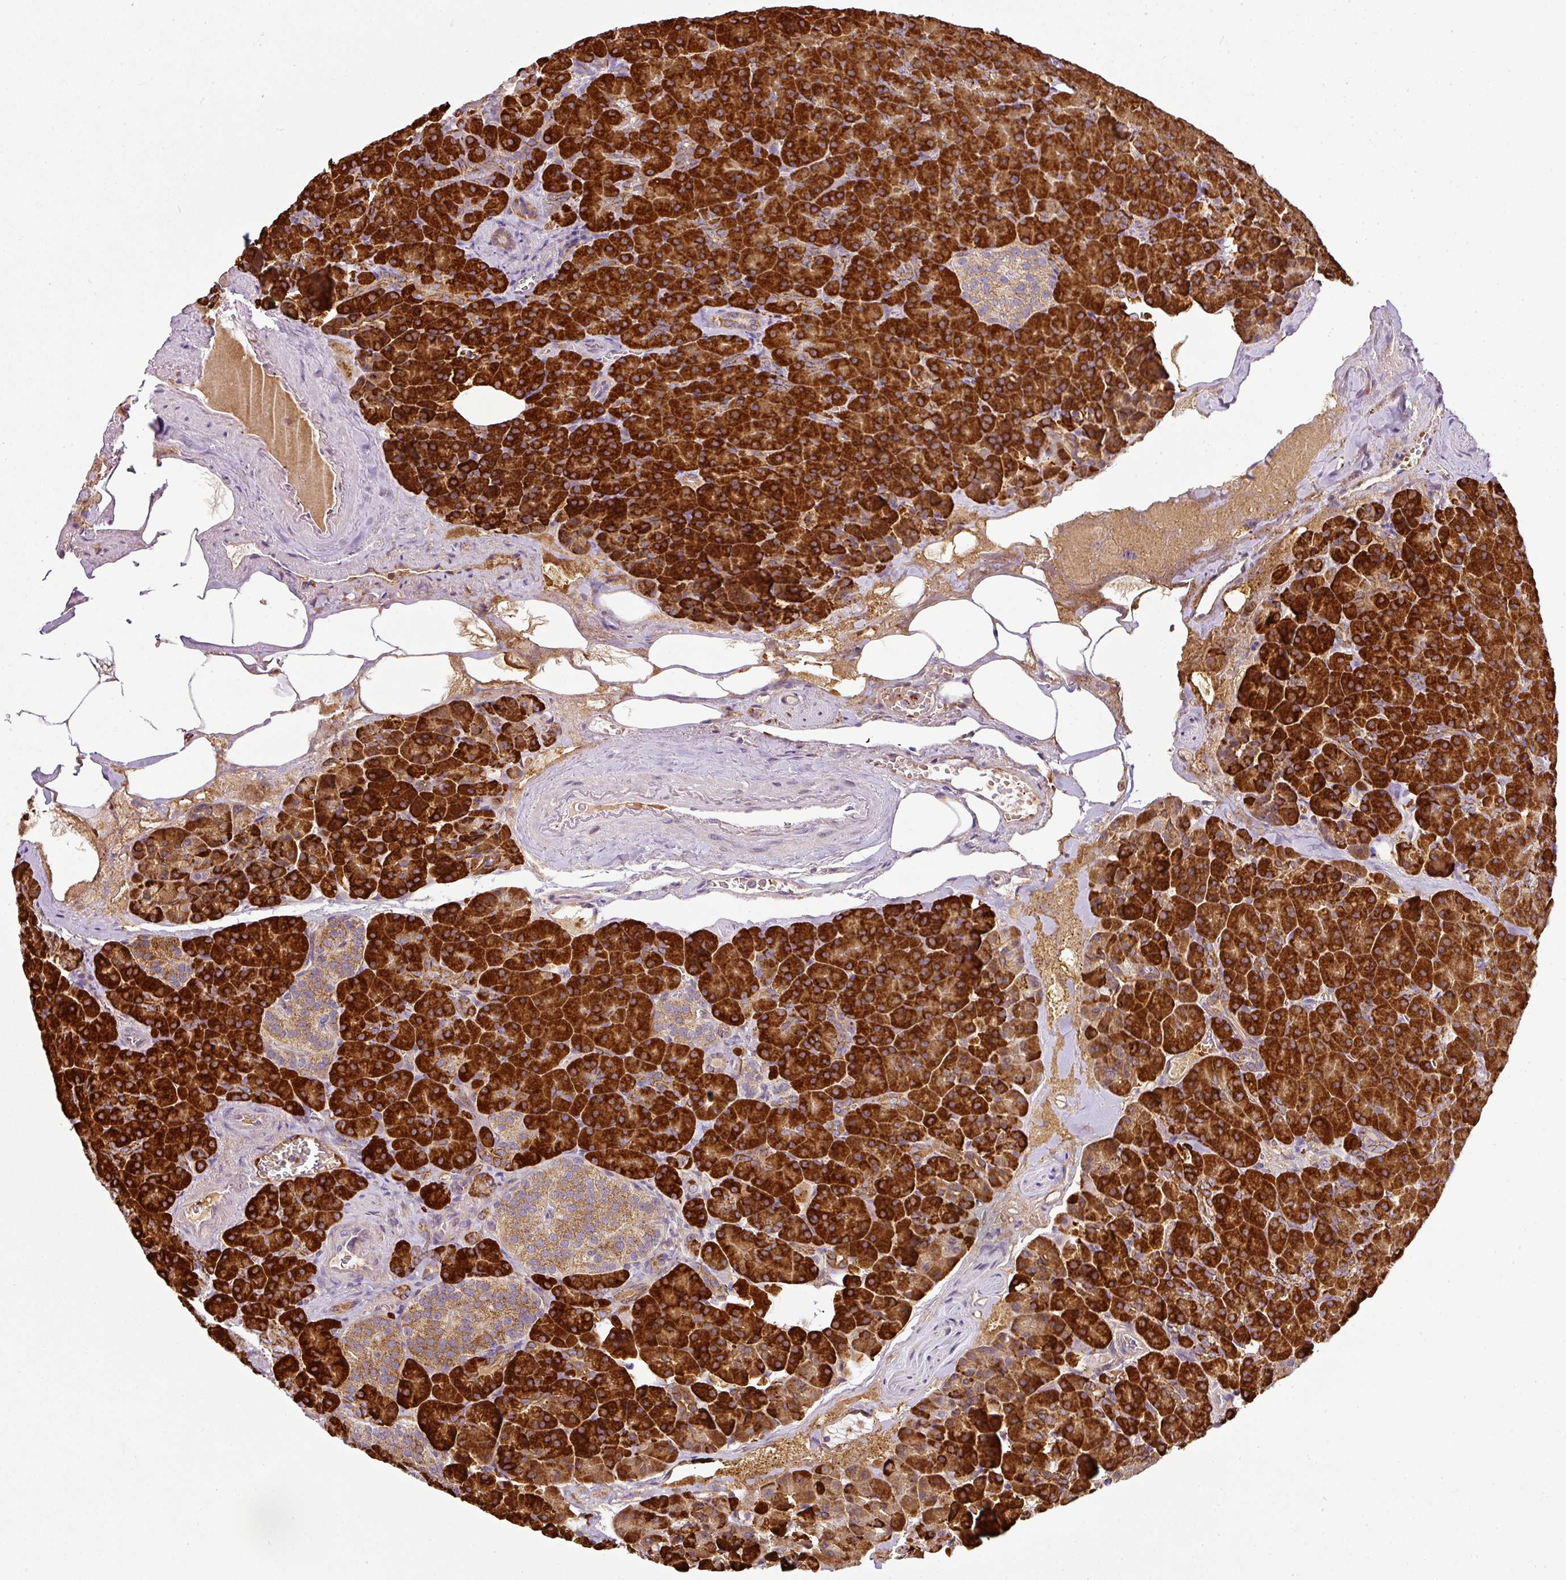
{"staining": {"intensity": "strong", "quantity": ">75%", "location": "cytoplasmic/membranous"}, "tissue": "pancreas", "cell_type": "Exocrine glandular cells", "image_type": "normal", "snomed": [{"axis": "morphology", "description": "Normal tissue, NOS"}, {"axis": "topography", "description": "Pancreas"}], "caption": "Protein expression analysis of benign pancreas demonstrates strong cytoplasmic/membranous positivity in about >75% of exocrine glandular cells.", "gene": "ANKRD18A", "patient": {"sex": "female", "age": 74}}